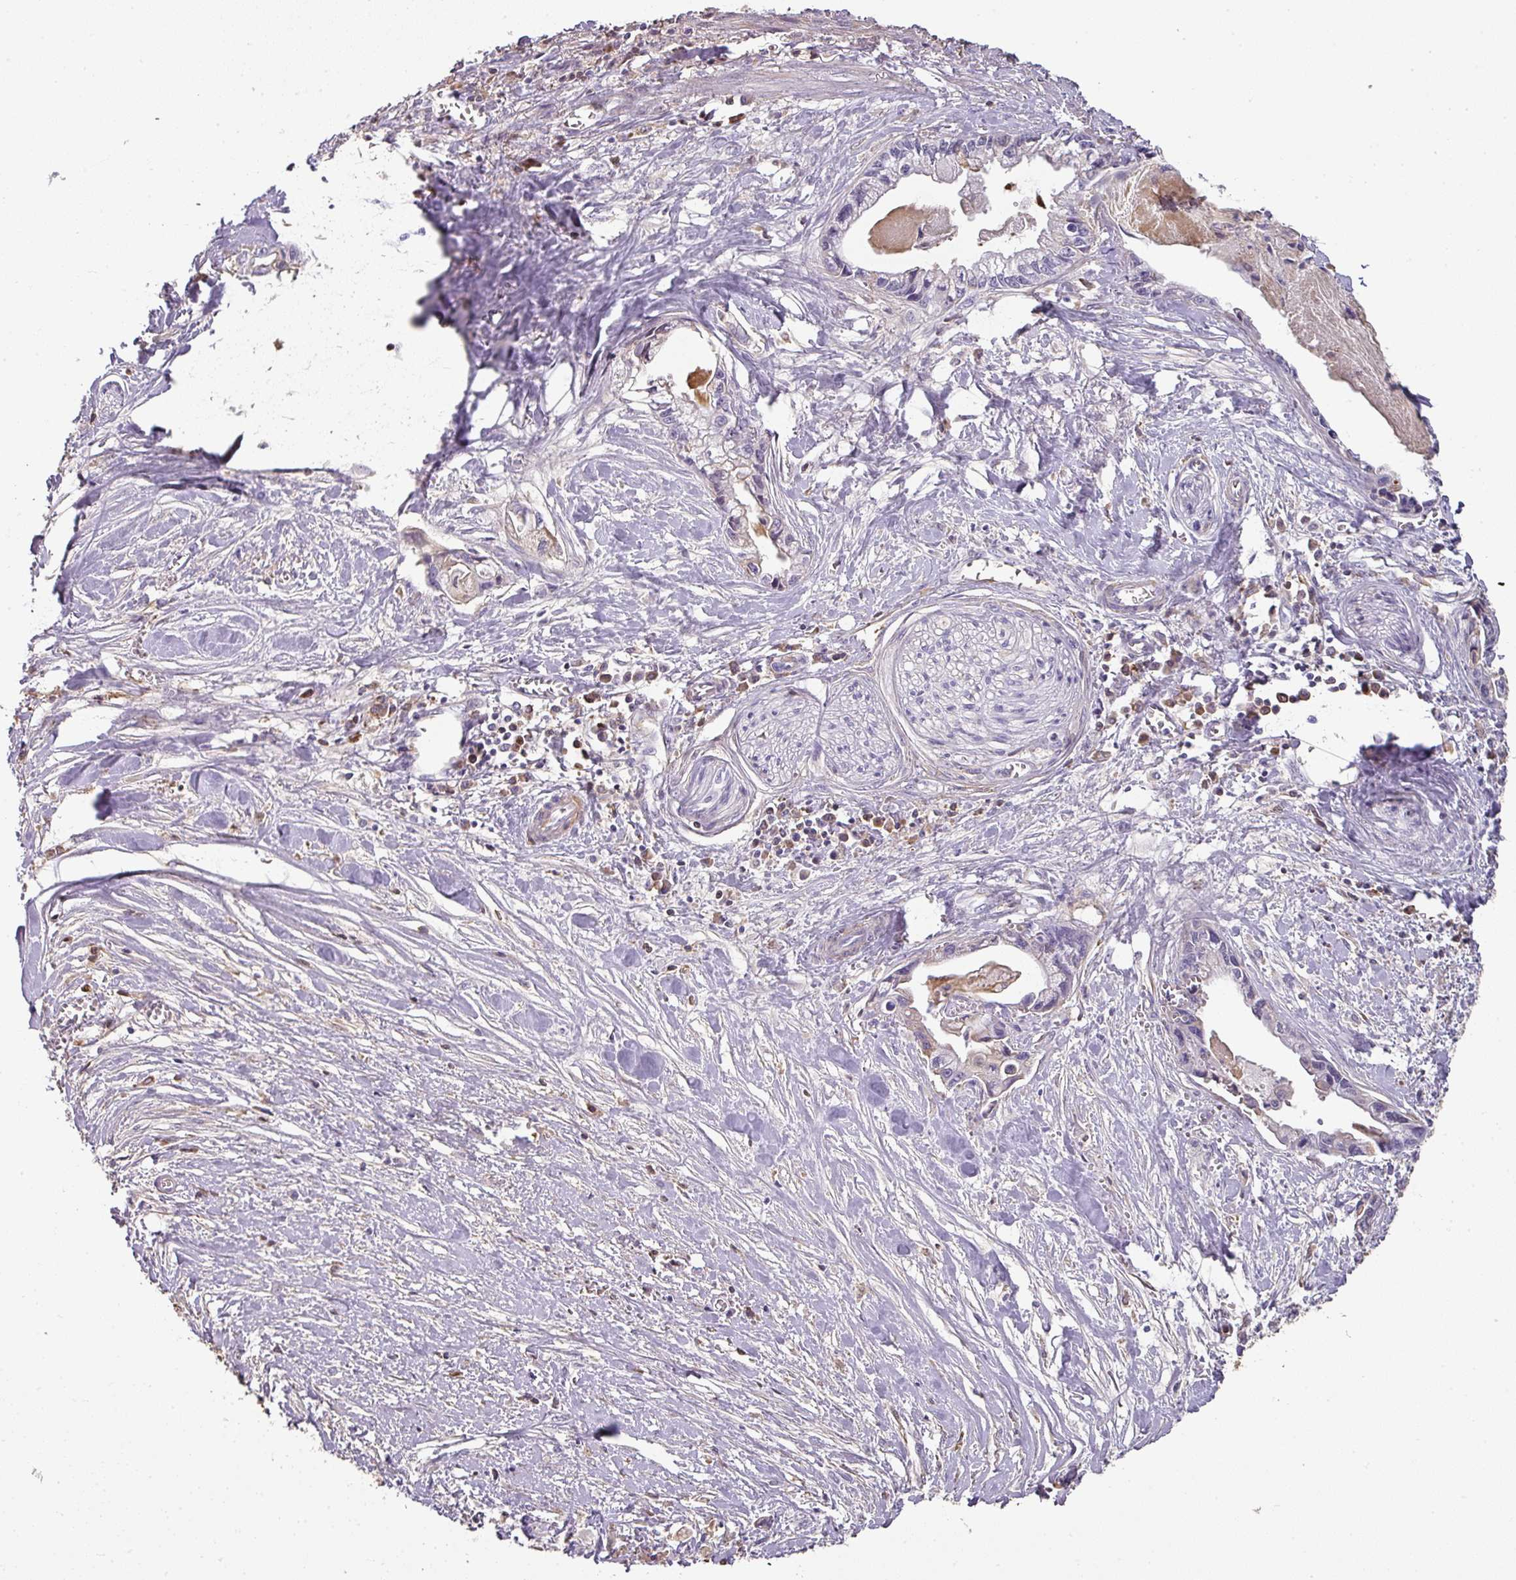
{"staining": {"intensity": "negative", "quantity": "none", "location": "none"}, "tissue": "pancreatic cancer", "cell_type": "Tumor cells", "image_type": "cancer", "snomed": [{"axis": "morphology", "description": "Adenocarcinoma, NOS"}, {"axis": "topography", "description": "Pancreas"}], "caption": "High power microscopy histopathology image of an immunohistochemistry histopathology image of adenocarcinoma (pancreatic), revealing no significant positivity in tumor cells.", "gene": "CCZ1", "patient": {"sex": "male", "age": 61}}